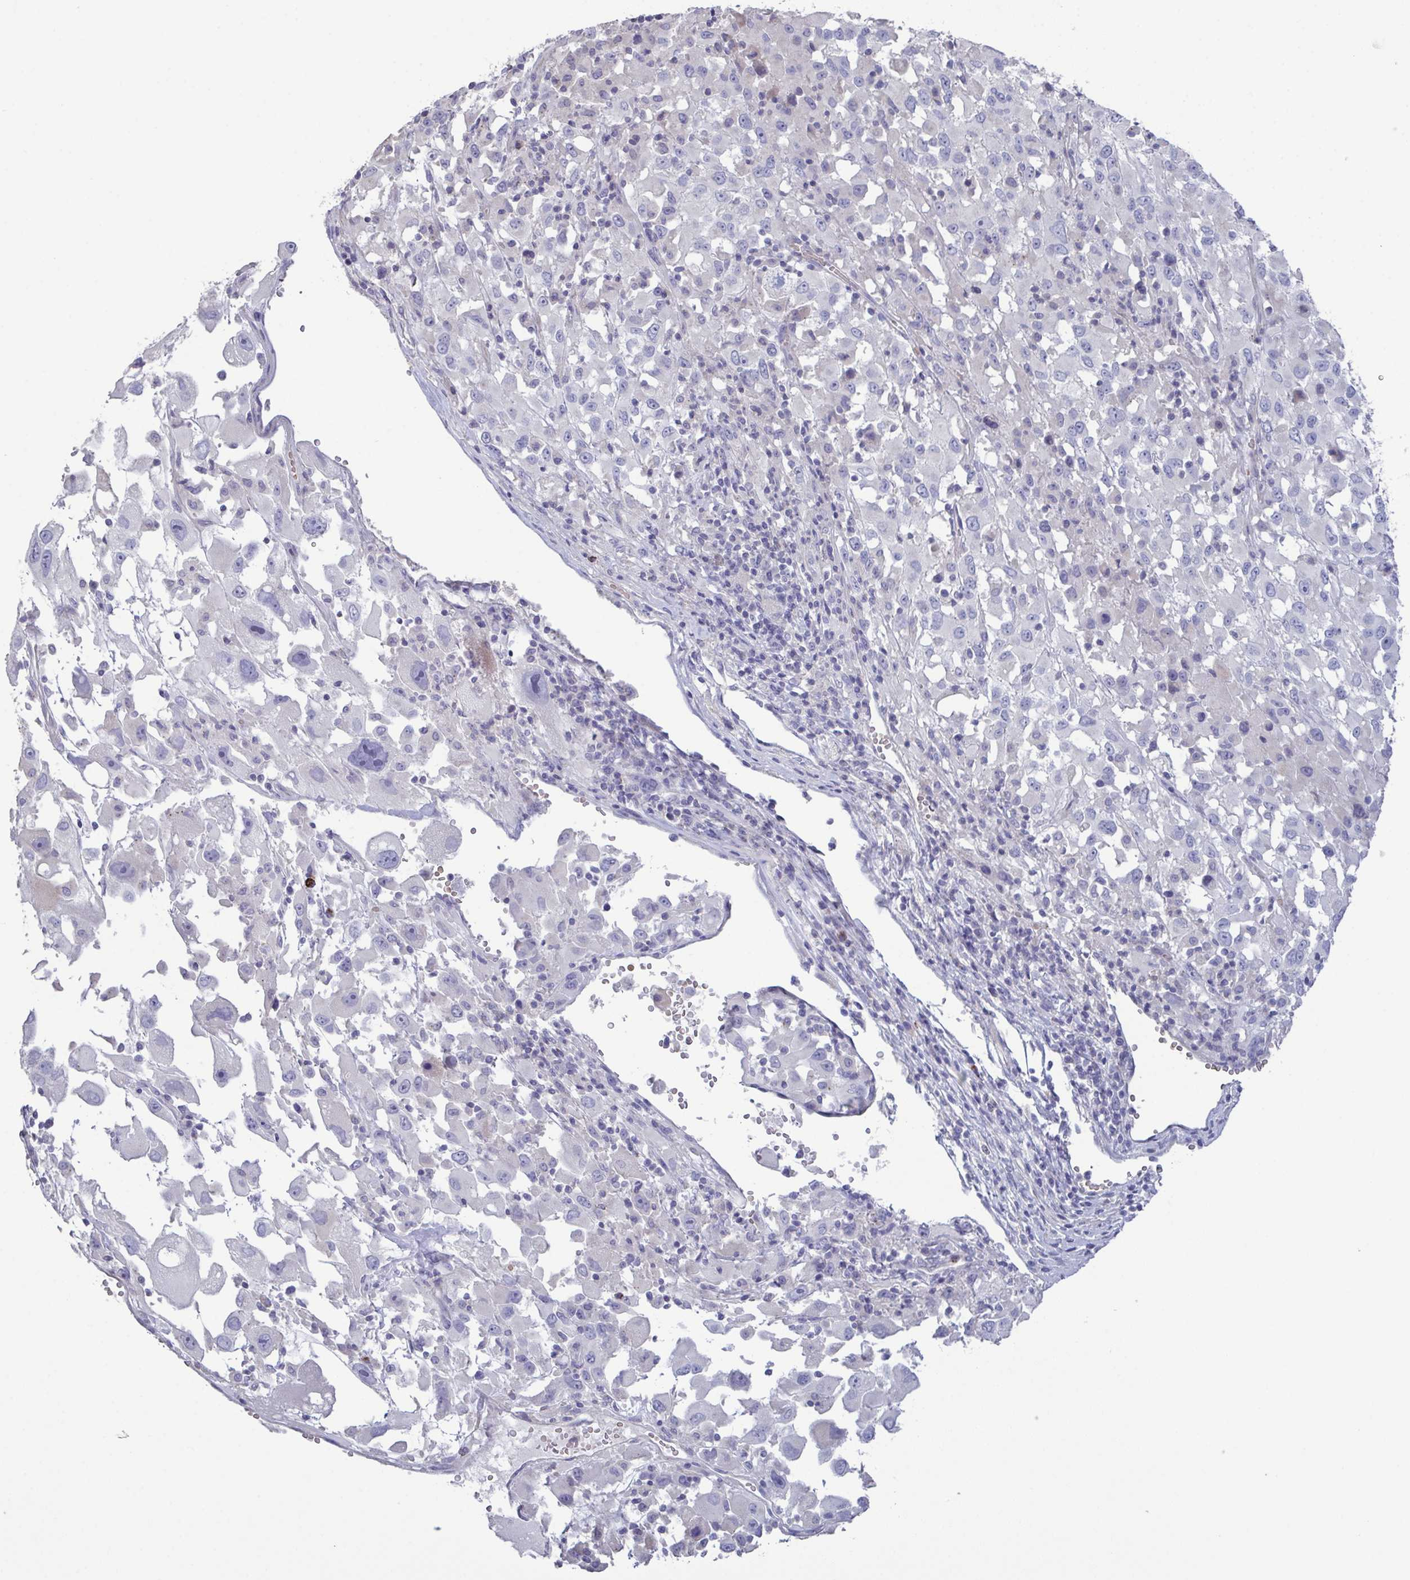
{"staining": {"intensity": "negative", "quantity": "none", "location": "none"}, "tissue": "melanoma", "cell_type": "Tumor cells", "image_type": "cancer", "snomed": [{"axis": "morphology", "description": "Malignant melanoma, Metastatic site"}, {"axis": "topography", "description": "Soft tissue"}], "caption": "Malignant melanoma (metastatic site) was stained to show a protein in brown. There is no significant positivity in tumor cells. (DAB (3,3'-diaminobenzidine) IHC, high magnification).", "gene": "GLDC", "patient": {"sex": "male", "age": 50}}